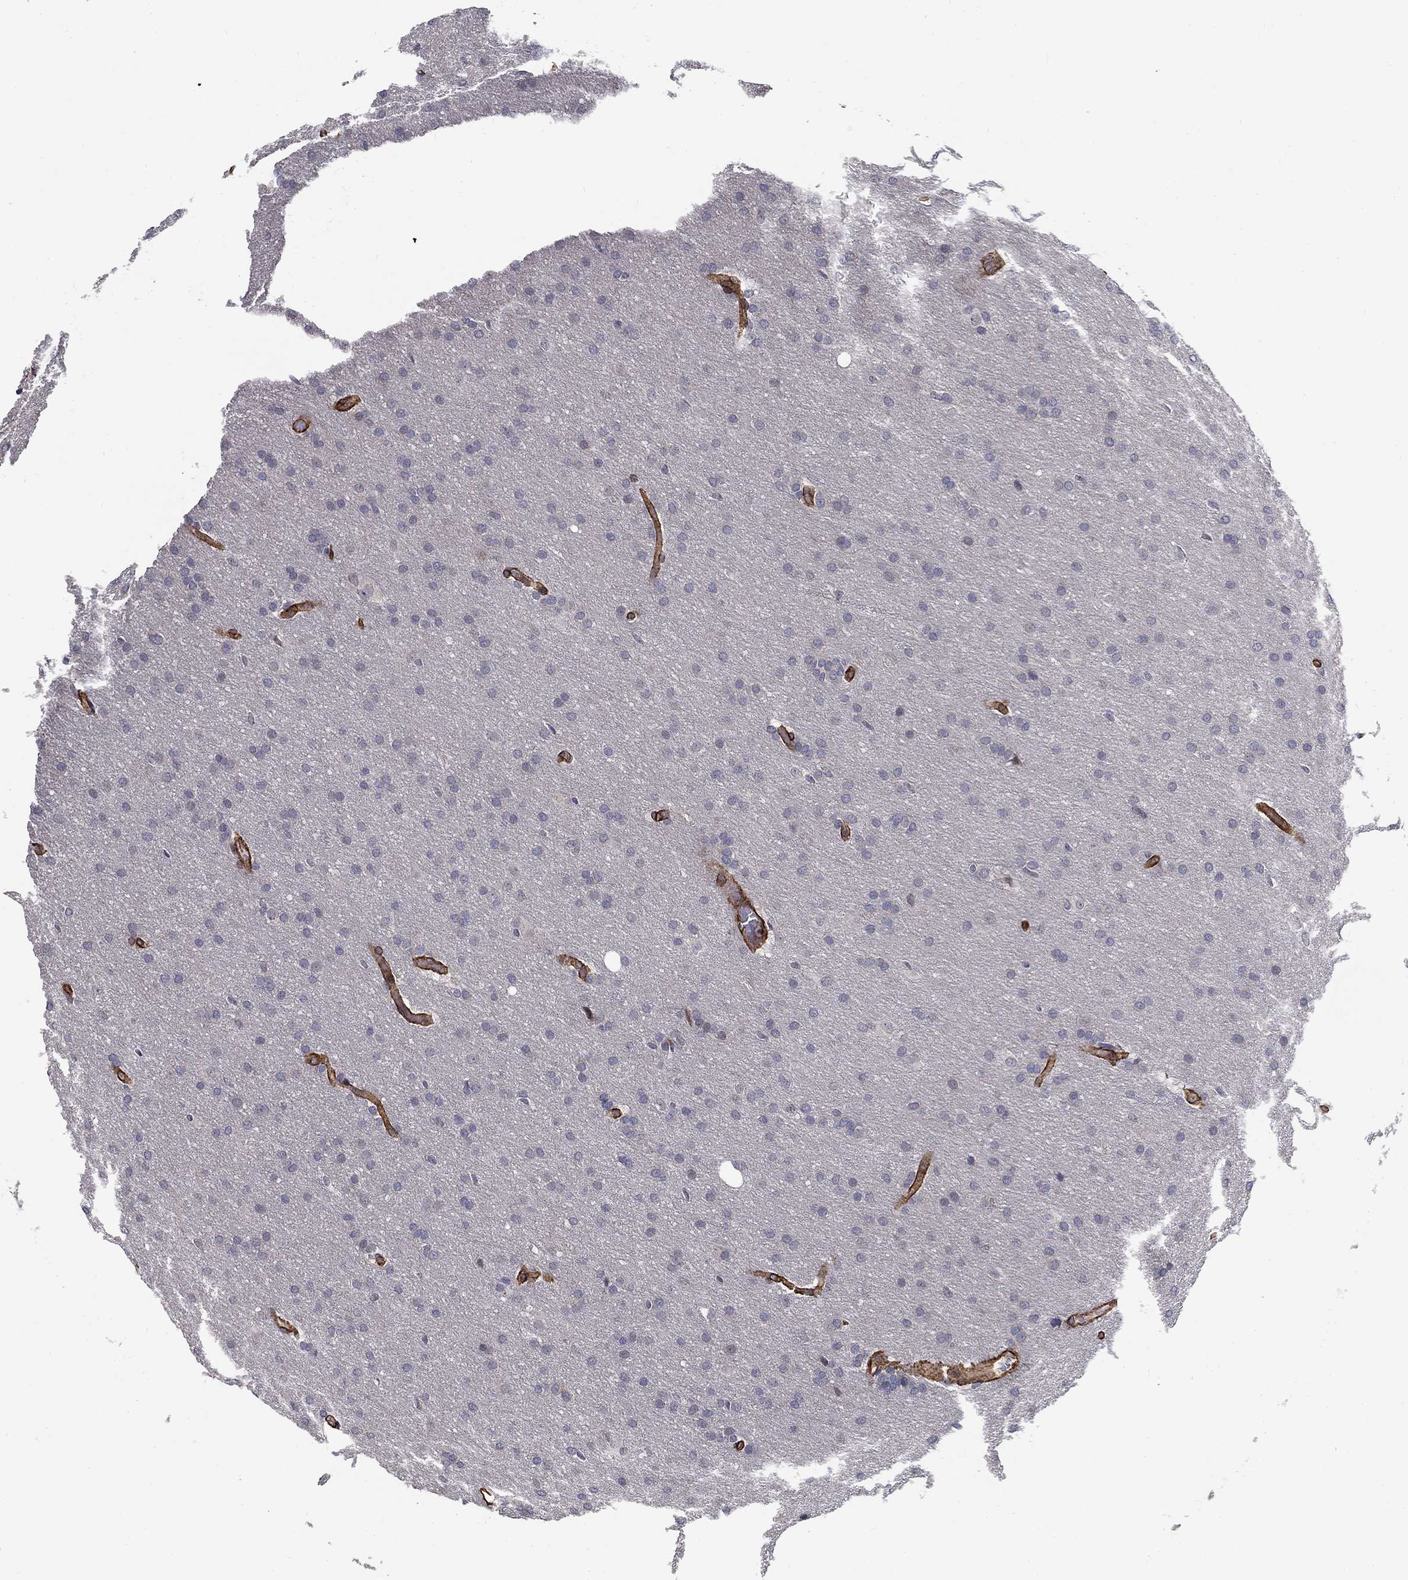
{"staining": {"intensity": "negative", "quantity": "none", "location": "none"}, "tissue": "glioma", "cell_type": "Tumor cells", "image_type": "cancer", "snomed": [{"axis": "morphology", "description": "Glioma, malignant, Low grade"}, {"axis": "topography", "description": "Brain"}], "caption": "Glioma stained for a protein using IHC displays no positivity tumor cells.", "gene": "SYNC", "patient": {"sex": "female", "age": 32}}